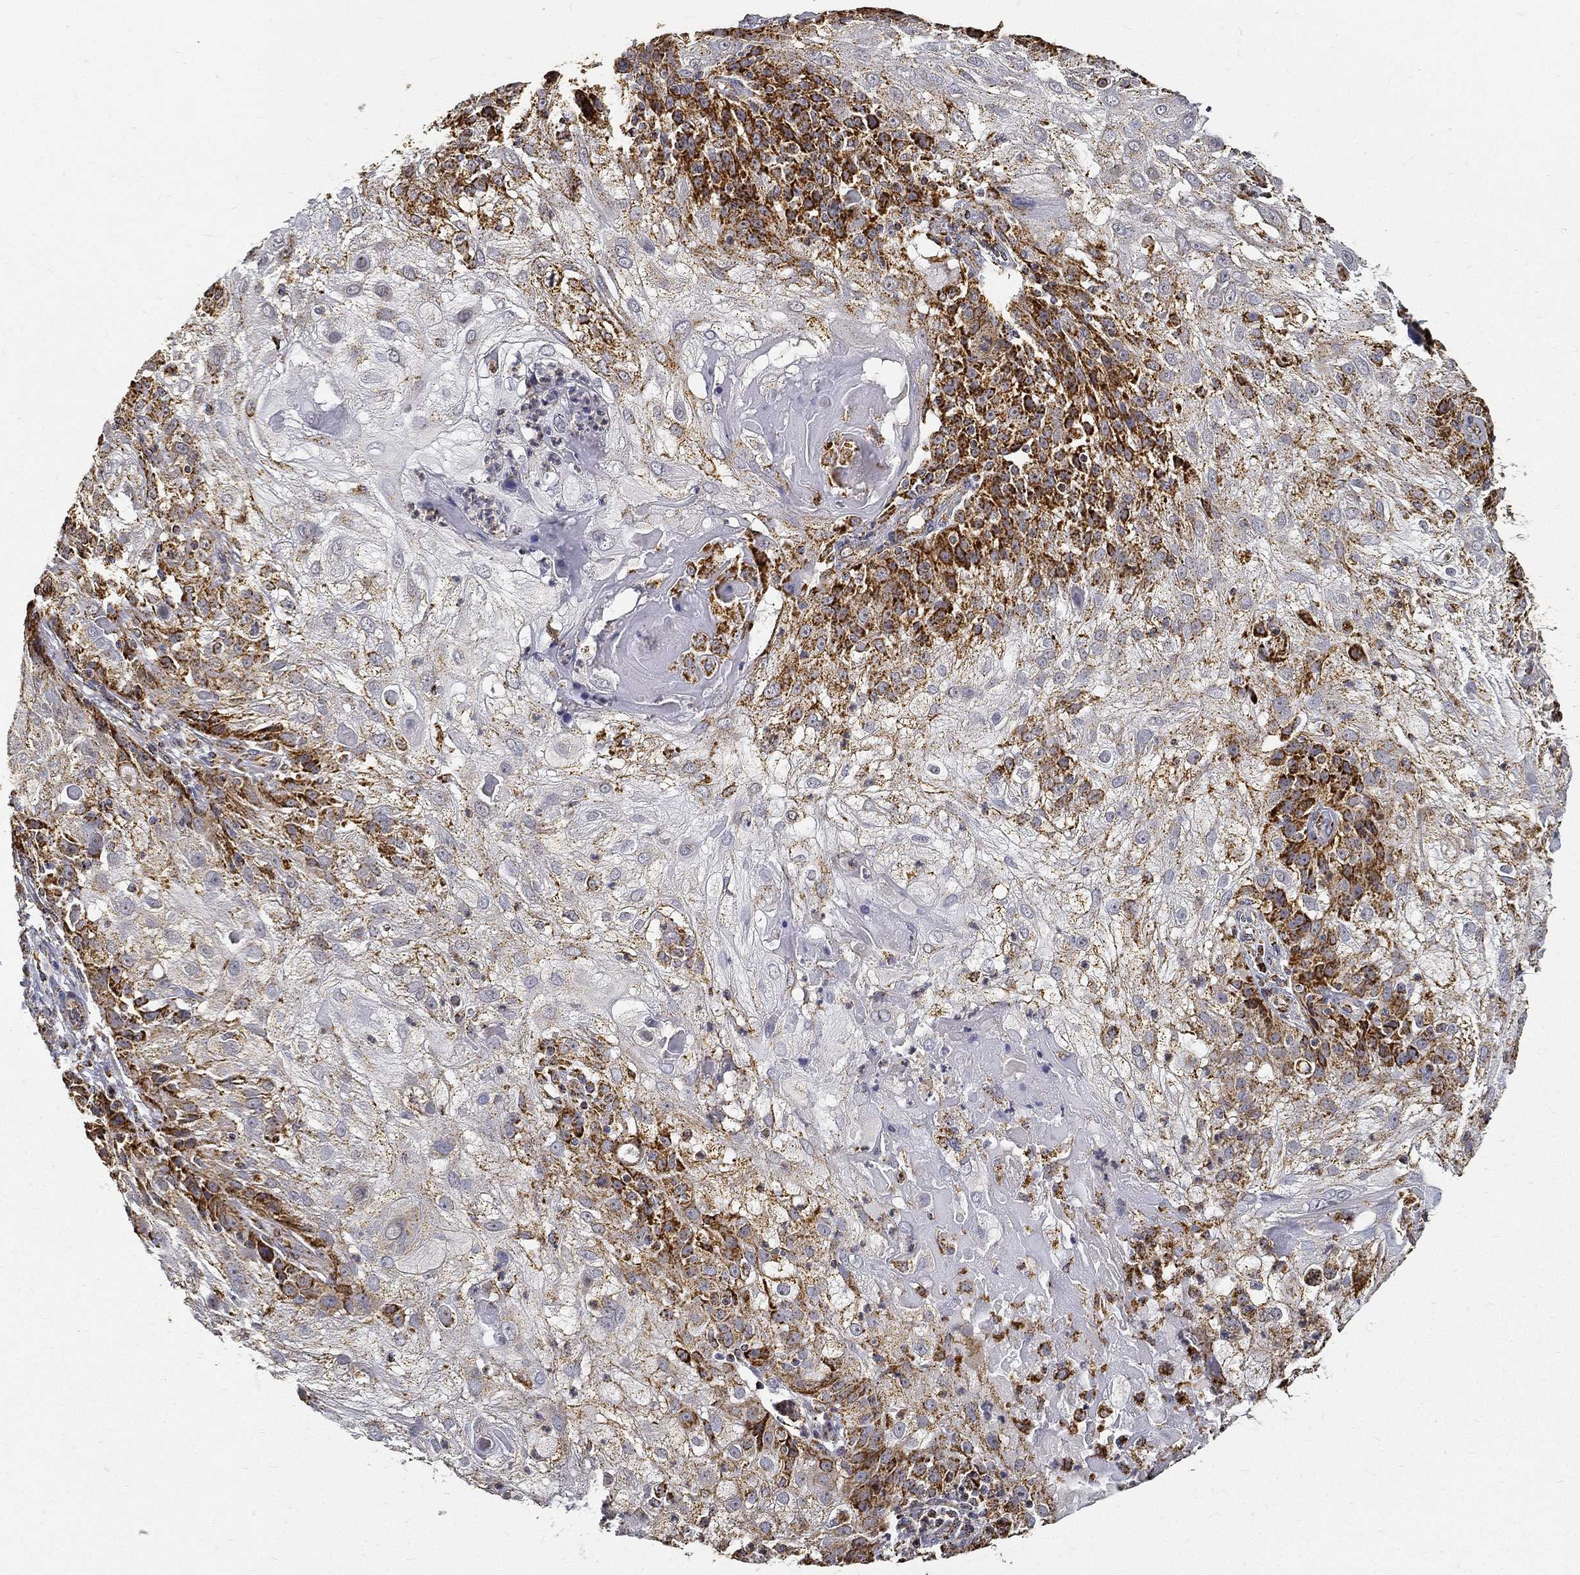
{"staining": {"intensity": "strong", "quantity": "<25%", "location": "cytoplasmic/membranous"}, "tissue": "skin cancer", "cell_type": "Tumor cells", "image_type": "cancer", "snomed": [{"axis": "morphology", "description": "Normal tissue, NOS"}, {"axis": "morphology", "description": "Squamous cell carcinoma, NOS"}, {"axis": "topography", "description": "Skin"}], "caption": "Tumor cells demonstrate medium levels of strong cytoplasmic/membranous staining in about <25% of cells in human squamous cell carcinoma (skin).", "gene": "NDUFAB1", "patient": {"sex": "female", "age": 83}}